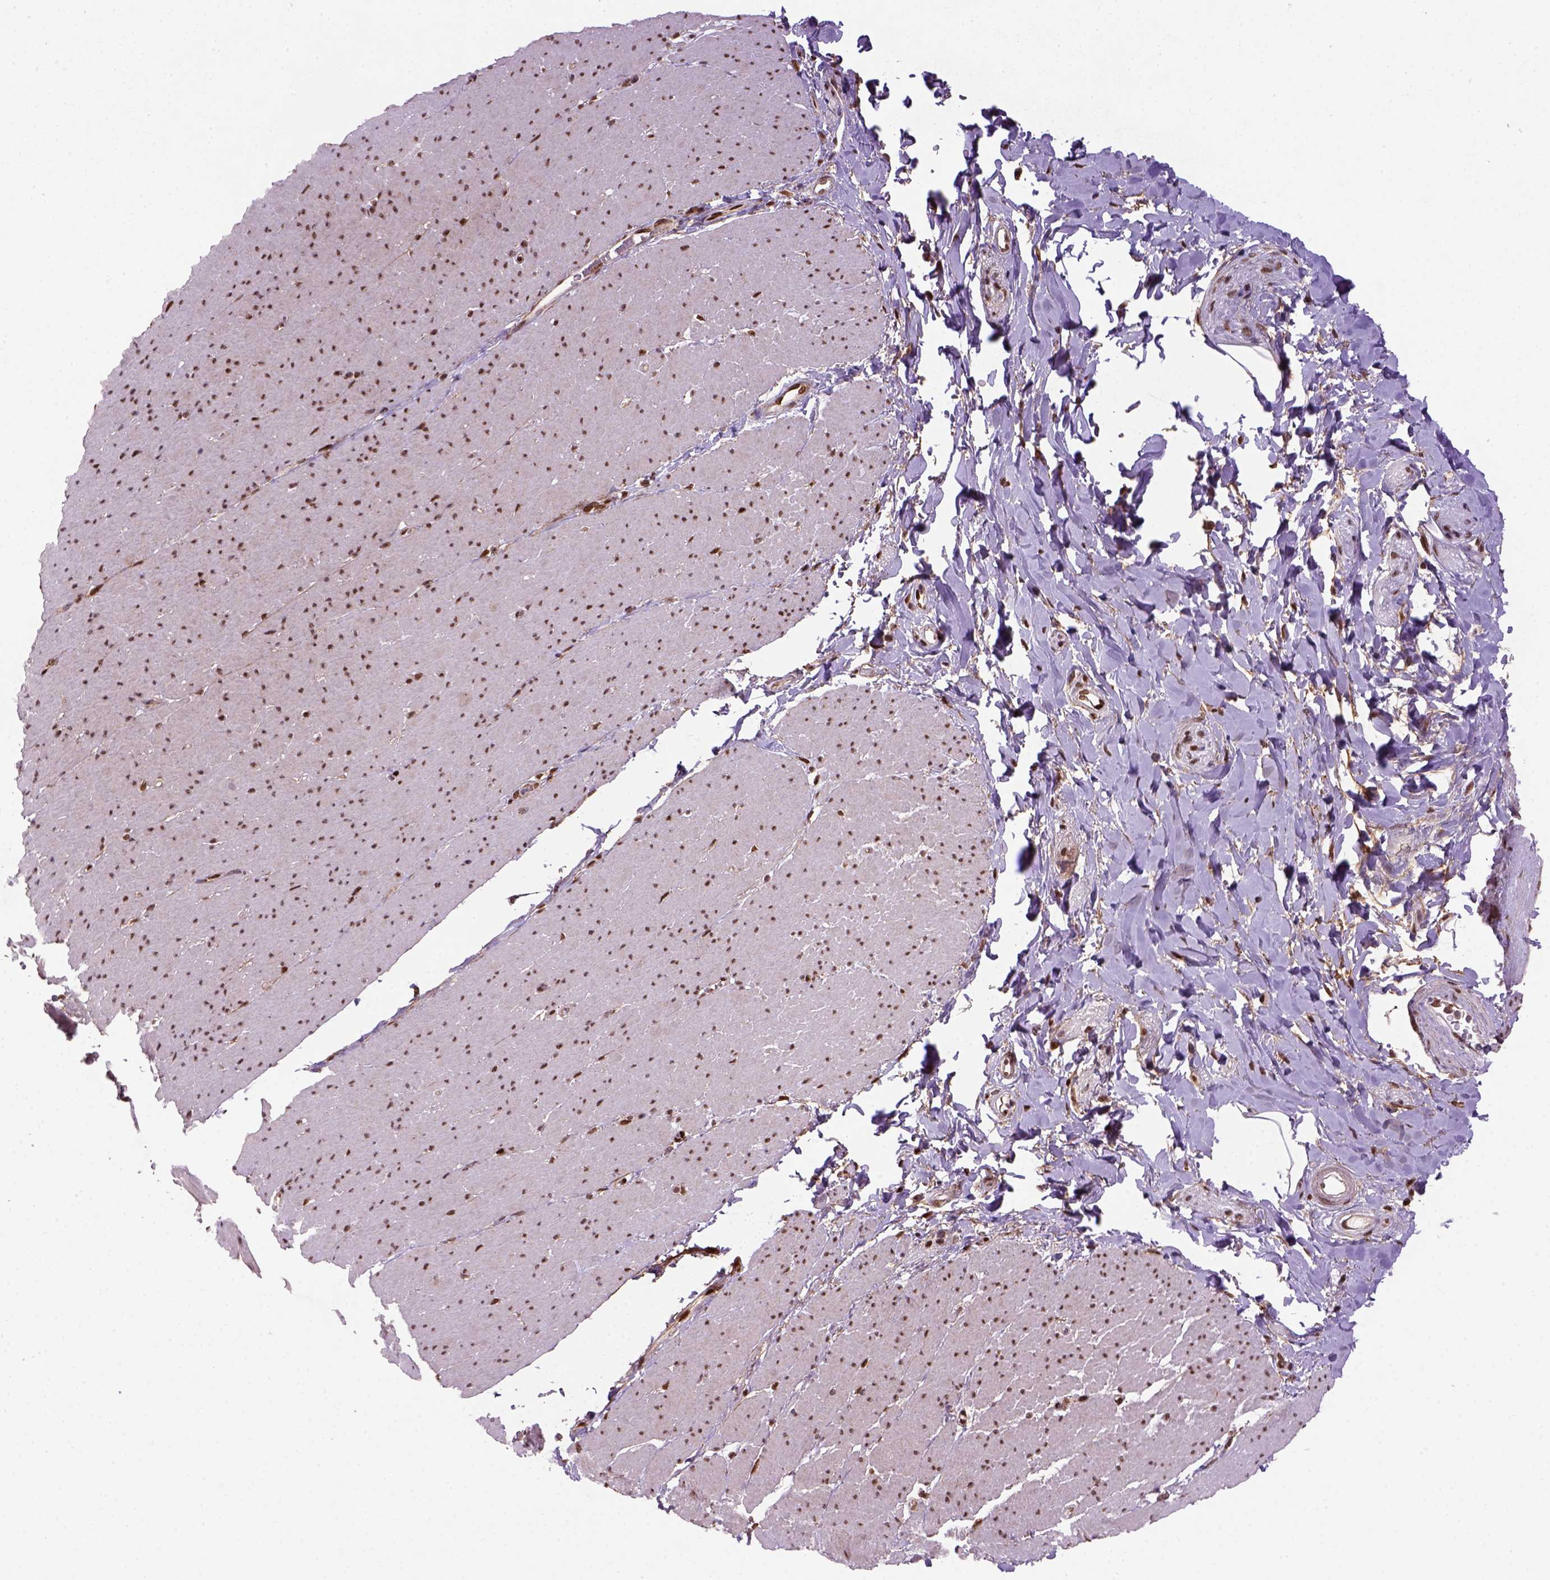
{"staining": {"intensity": "strong", "quantity": ">75%", "location": "nuclear"}, "tissue": "smooth muscle", "cell_type": "Smooth muscle cells", "image_type": "normal", "snomed": [{"axis": "morphology", "description": "Normal tissue, NOS"}, {"axis": "topography", "description": "Smooth muscle"}, {"axis": "topography", "description": "Rectum"}], "caption": "Normal smooth muscle reveals strong nuclear expression in approximately >75% of smooth muscle cells.", "gene": "MGMT", "patient": {"sex": "male", "age": 53}}